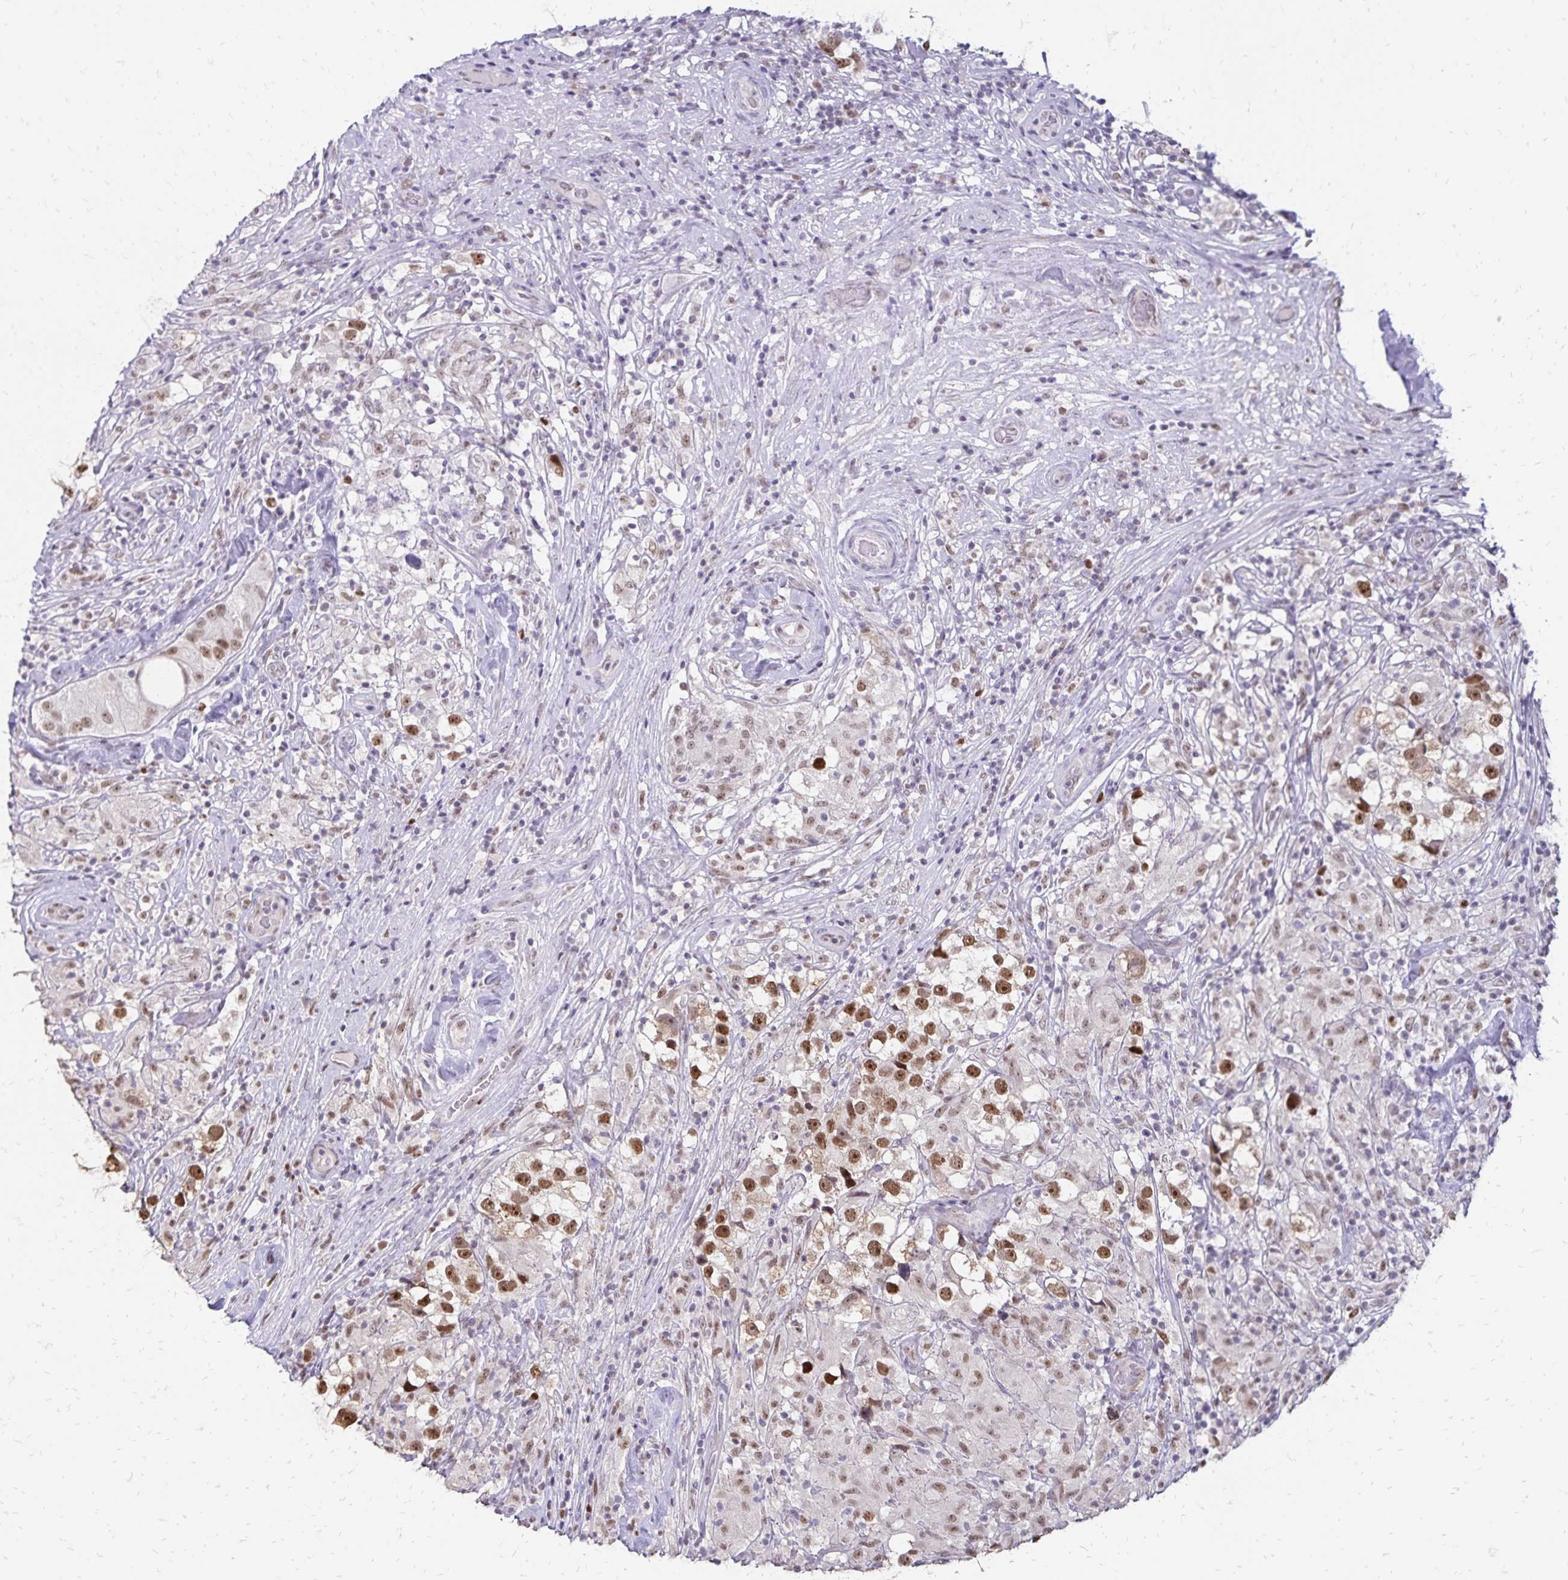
{"staining": {"intensity": "strong", "quantity": "25%-75%", "location": "nuclear"}, "tissue": "testis cancer", "cell_type": "Tumor cells", "image_type": "cancer", "snomed": [{"axis": "morphology", "description": "Seminoma, NOS"}, {"axis": "topography", "description": "Testis"}], "caption": "Immunohistochemistry (IHC) histopathology image of testis seminoma stained for a protein (brown), which displays high levels of strong nuclear expression in about 25%-75% of tumor cells.", "gene": "POLB", "patient": {"sex": "male", "age": 46}}